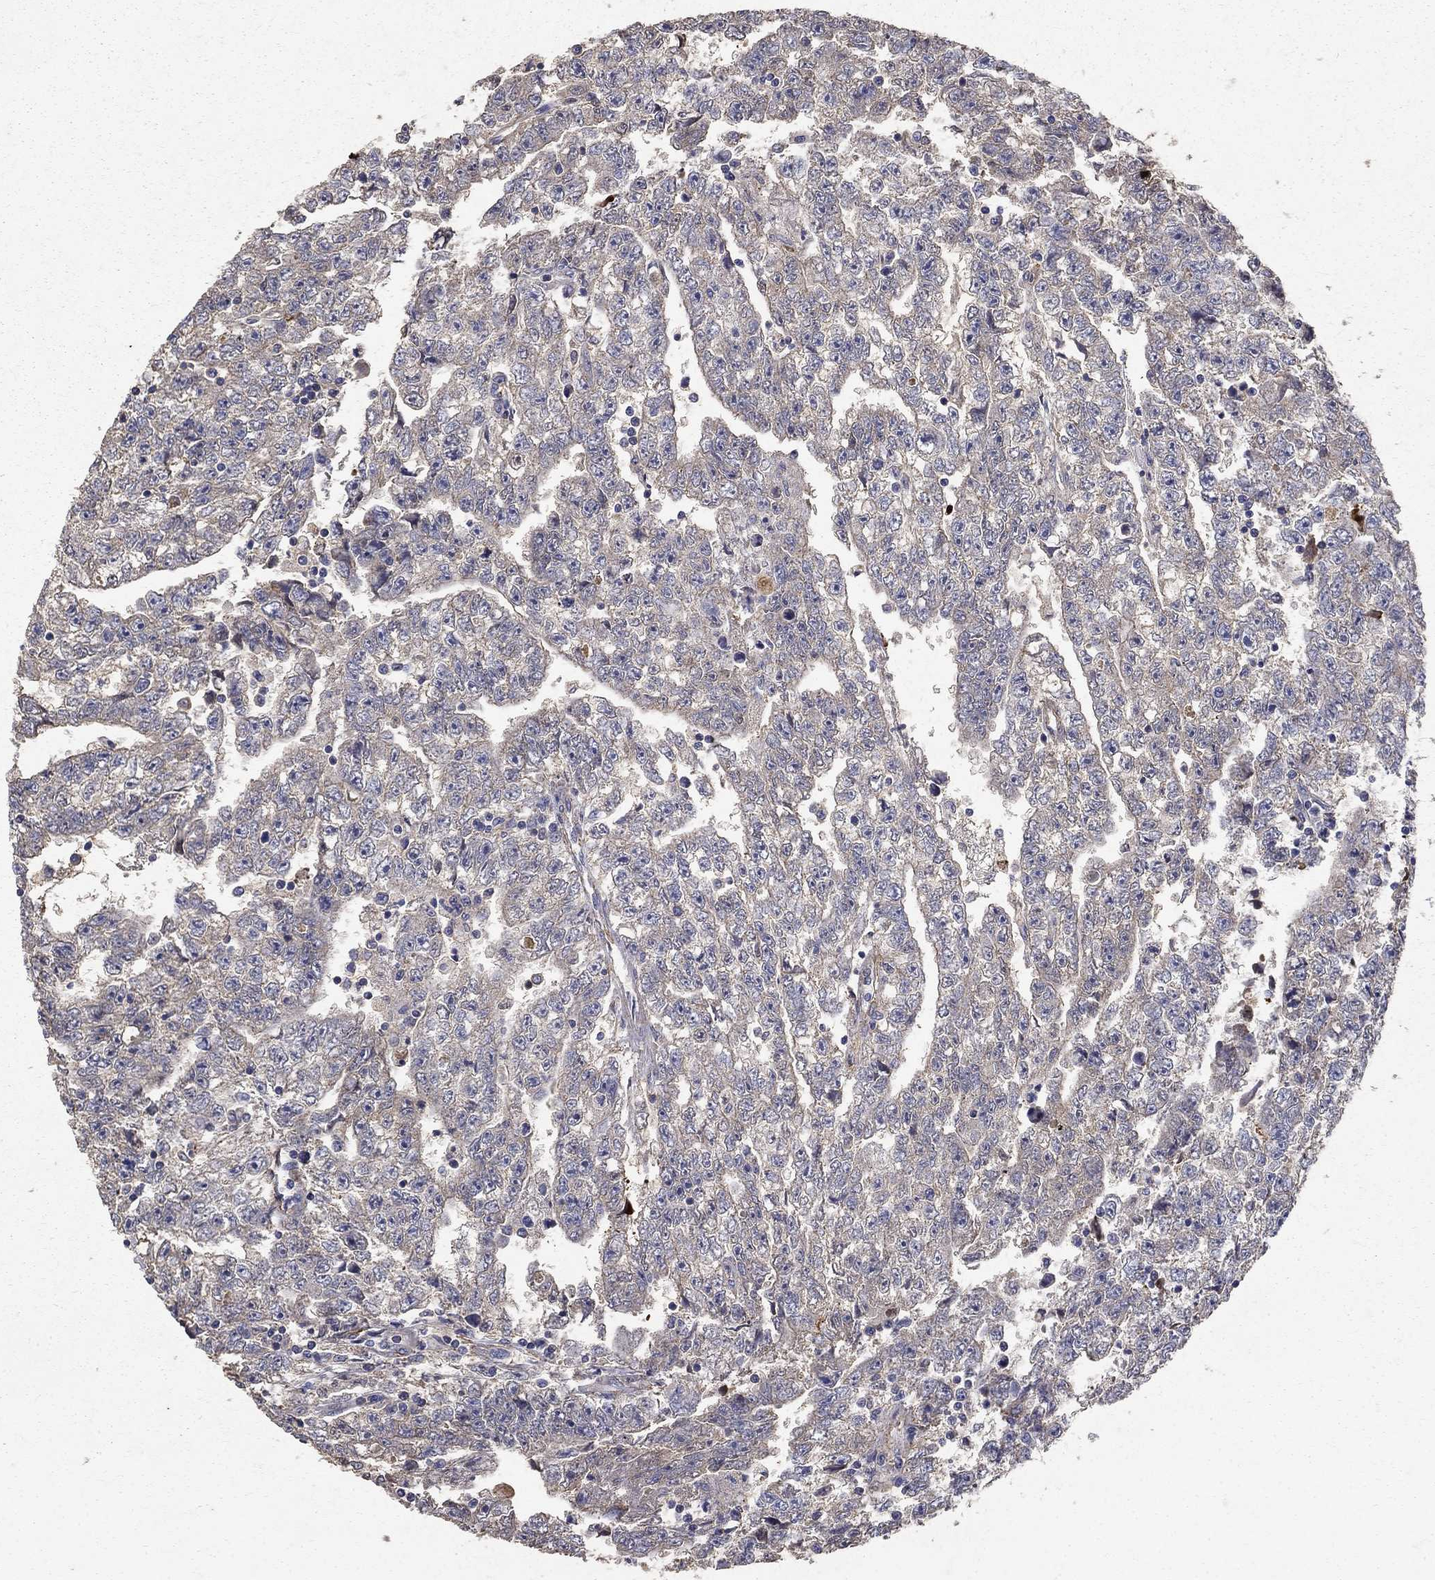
{"staining": {"intensity": "weak", "quantity": "25%-75%", "location": "cytoplasmic/membranous"}, "tissue": "testis cancer", "cell_type": "Tumor cells", "image_type": "cancer", "snomed": [{"axis": "morphology", "description": "Carcinoma, Embryonal, NOS"}, {"axis": "topography", "description": "Testis"}], "caption": "Embryonal carcinoma (testis) stained for a protein reveals weak cytoplasmic/membranous positivity in tumor cells.", "gene": "MPP2", "patient": {"sex": "male", "age": 25}}